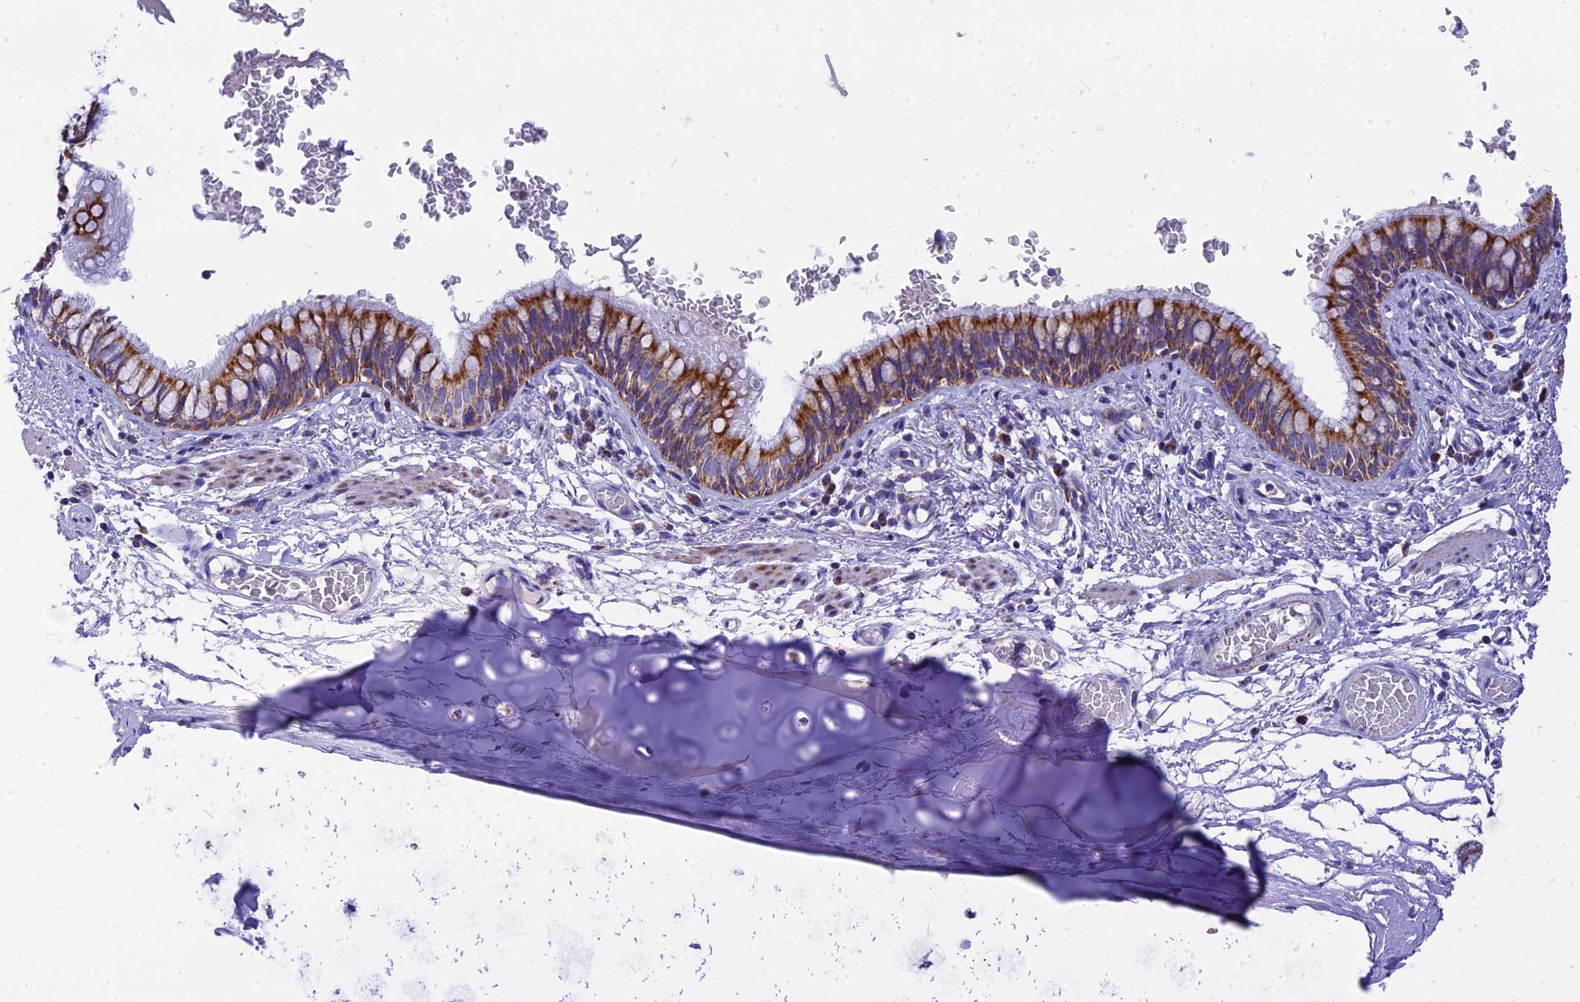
{"staining": {"intensity": "moderate", "quantity": ">75%", "location": "cytoplasmic/membranous"}, "tissue": "bronchus", "cell_type": "Respiratory epithelial cells", "image_type": "normal", "snomed": [{"axis": "morphology", "description": "Normal tissue, NOS"}, {"axis": "topography", "description": "Cartilage tissue"}, {"axis": "topography", "description": "Bronchus"}], "caption": "About >75% of respiratory epithelial cells in normal human bronchus demonstrate moderate cytoplasmic/membranous protein staining as visualized by brown immunohistochemical staining.", "gene": "VDAC2", "patient": {"sex": "female", "age": 36}}